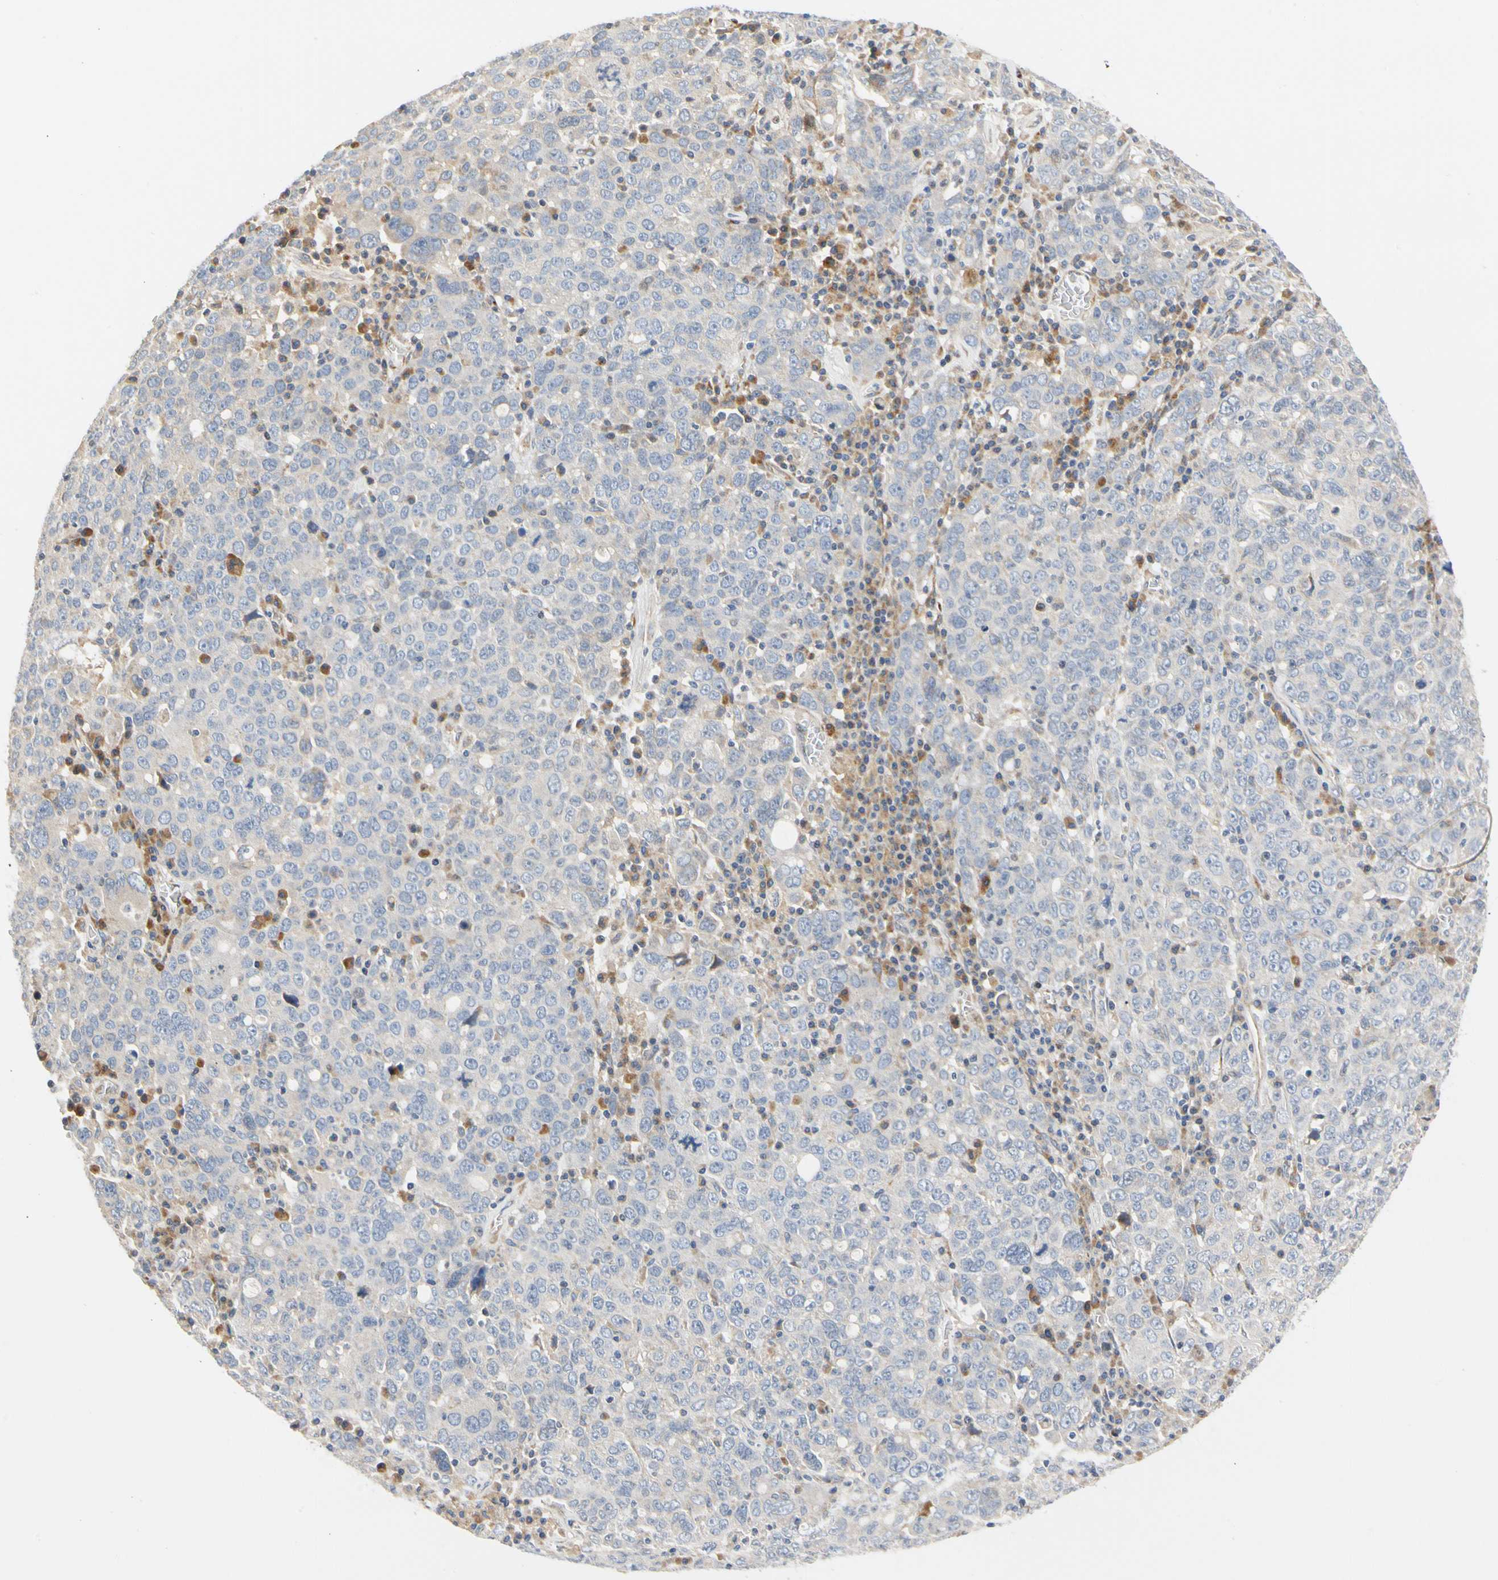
{"staining": {"intensity": "negative", "quantity": "none", "location": "none"}, "tissue": "ovarian cancer", "cell_type": "Tumor cells", "image_type": "cancer", "snomed": [{"axis": "morphology", "description": "Carcinoma, endometroid"}, {"axis": "topography", "description": "Ovary"}], "caption": "DAB immunohistochemical staining of ovarian cancer reveals no significant staining in tumor cells. (Immunohistochemistry, brightfield microscopy, high magnification).", "gene": "ZNF236", "patient": {"sex": "female", "age": 62}}